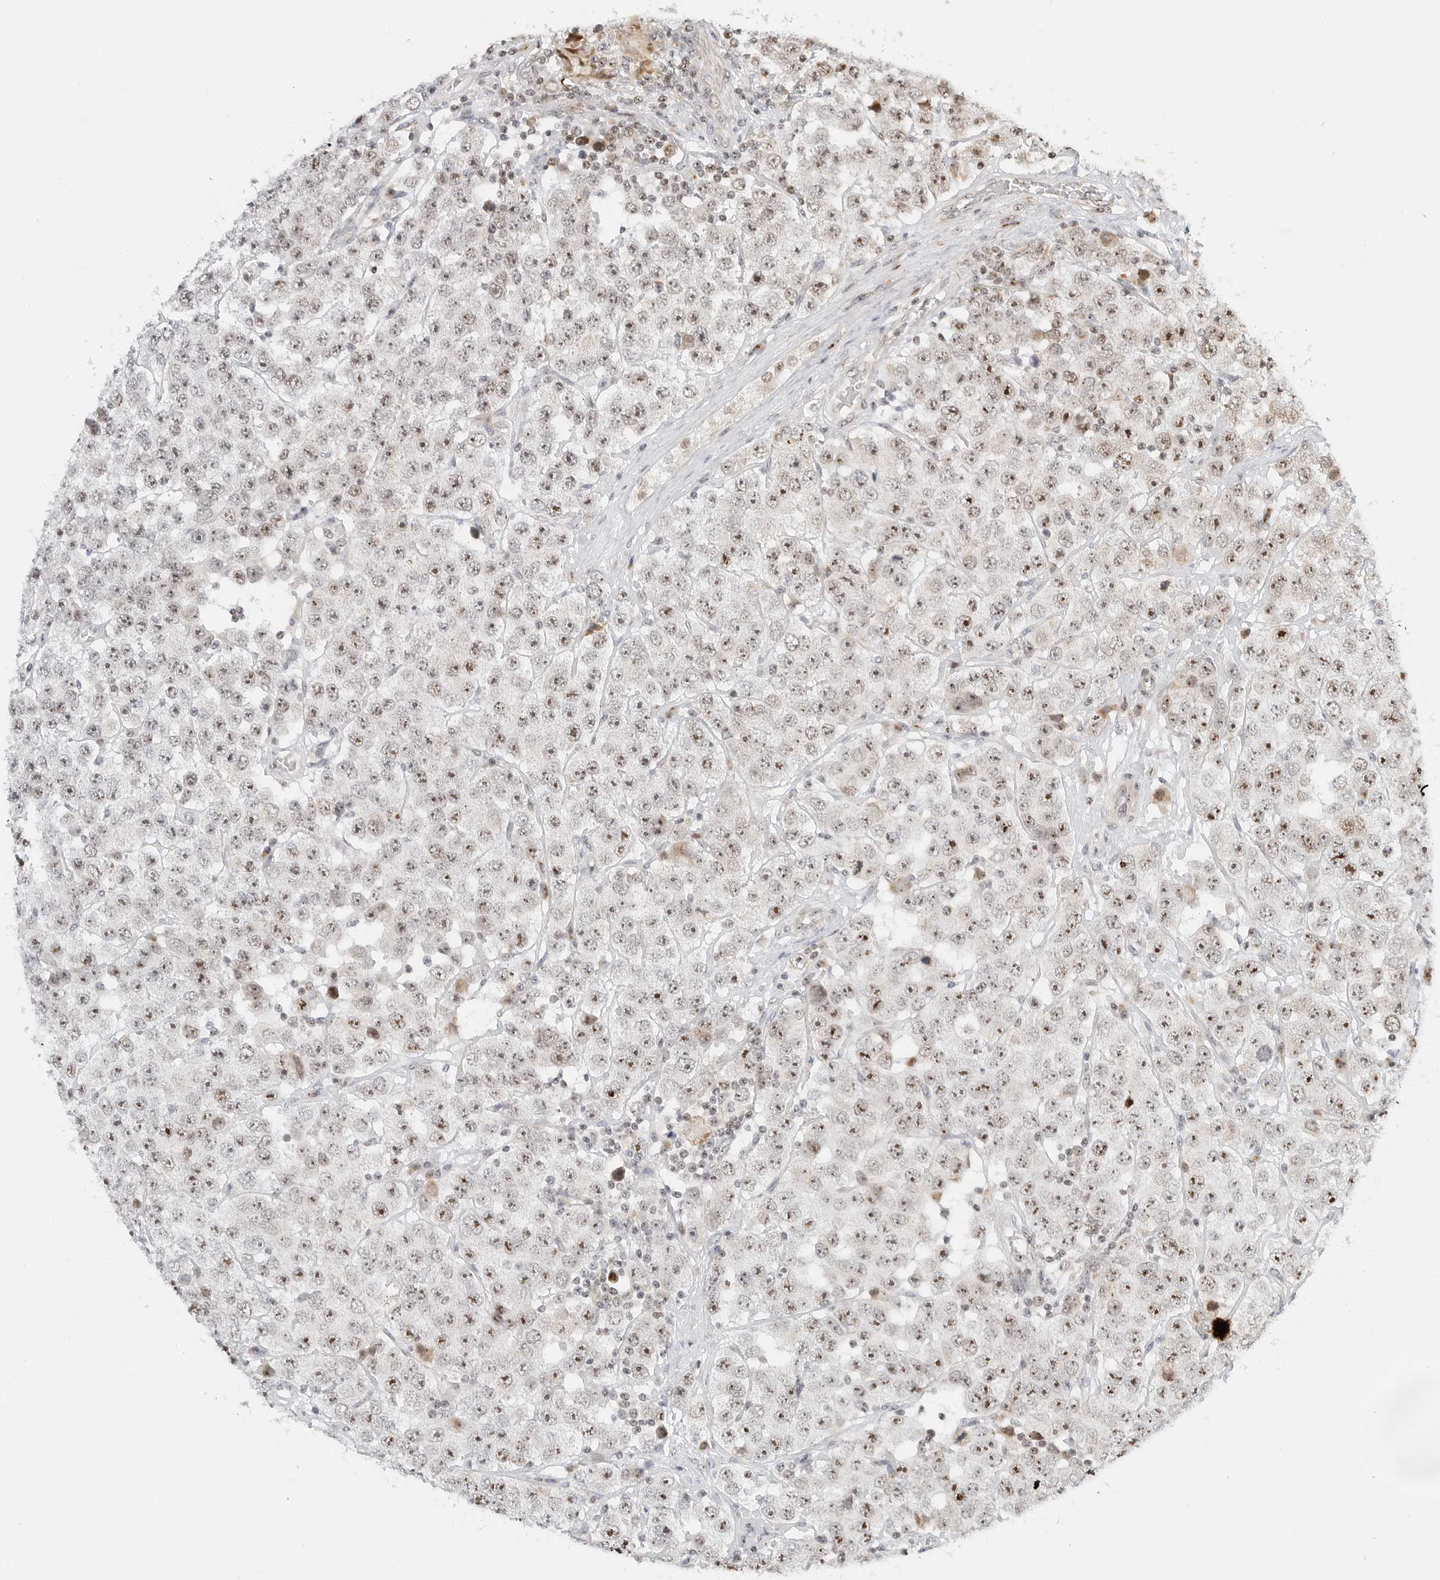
{"staining": {"intensity": "moderate", "quantity": ">75%", "location": "nuclear"}, "tissue": "testis cancer", "cell_type": "Tumor cells", "image_type": "cancer", "snomed": [{"axis": "morphology", "description": "Seminoma, NOS"}, {"axis": "topography", "description": "Testis"}], "caption": "Immunohistochemistry of human testis cancer demonstrates medium levels of moderate nuclear staining in approximately >75% of tumor cells.", "gene": "RIMKLA", "patient": {"sex": "male", "age": 28}}